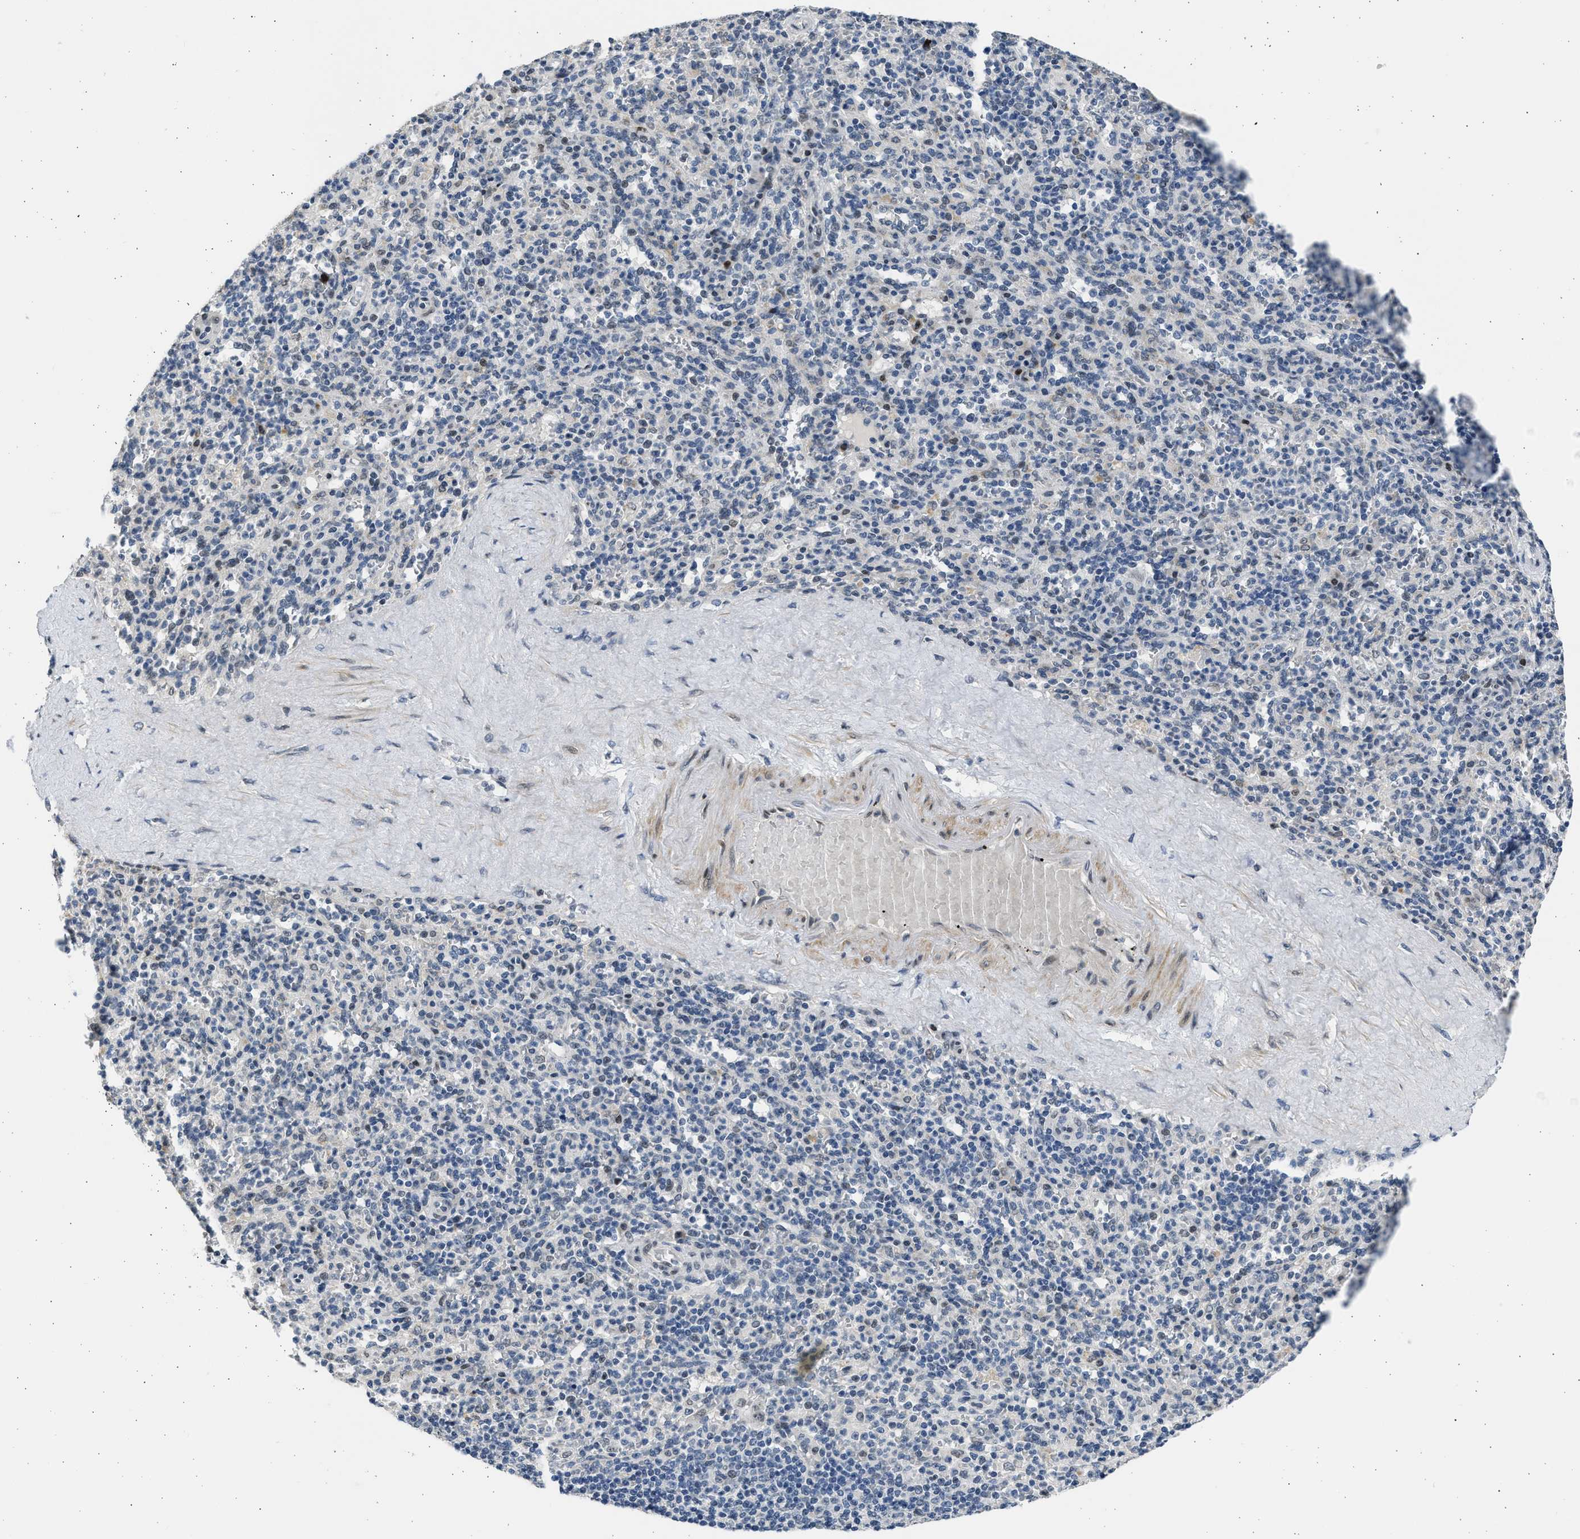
{"staining": {"intensity": "weak", "quantity": "<25%", "location": "nuclear"}, "tissue": "spleen", "cell_type": "Cells in red pulp", "image_type": "normal", "snomed": [{"axis": "morphology", "description": "Normal tissue, NOS"}, {"axis": "topography", "description": "Spleen"}], "caption": "This is a histopathology image of IHC staining of benign spleen, which shows no staining in cells in red pulp. (Brightfield microscopy of DAB IHC at high magnification).", "gene": "HMGN3", "patient": {"sex": "male", "age": 36}}